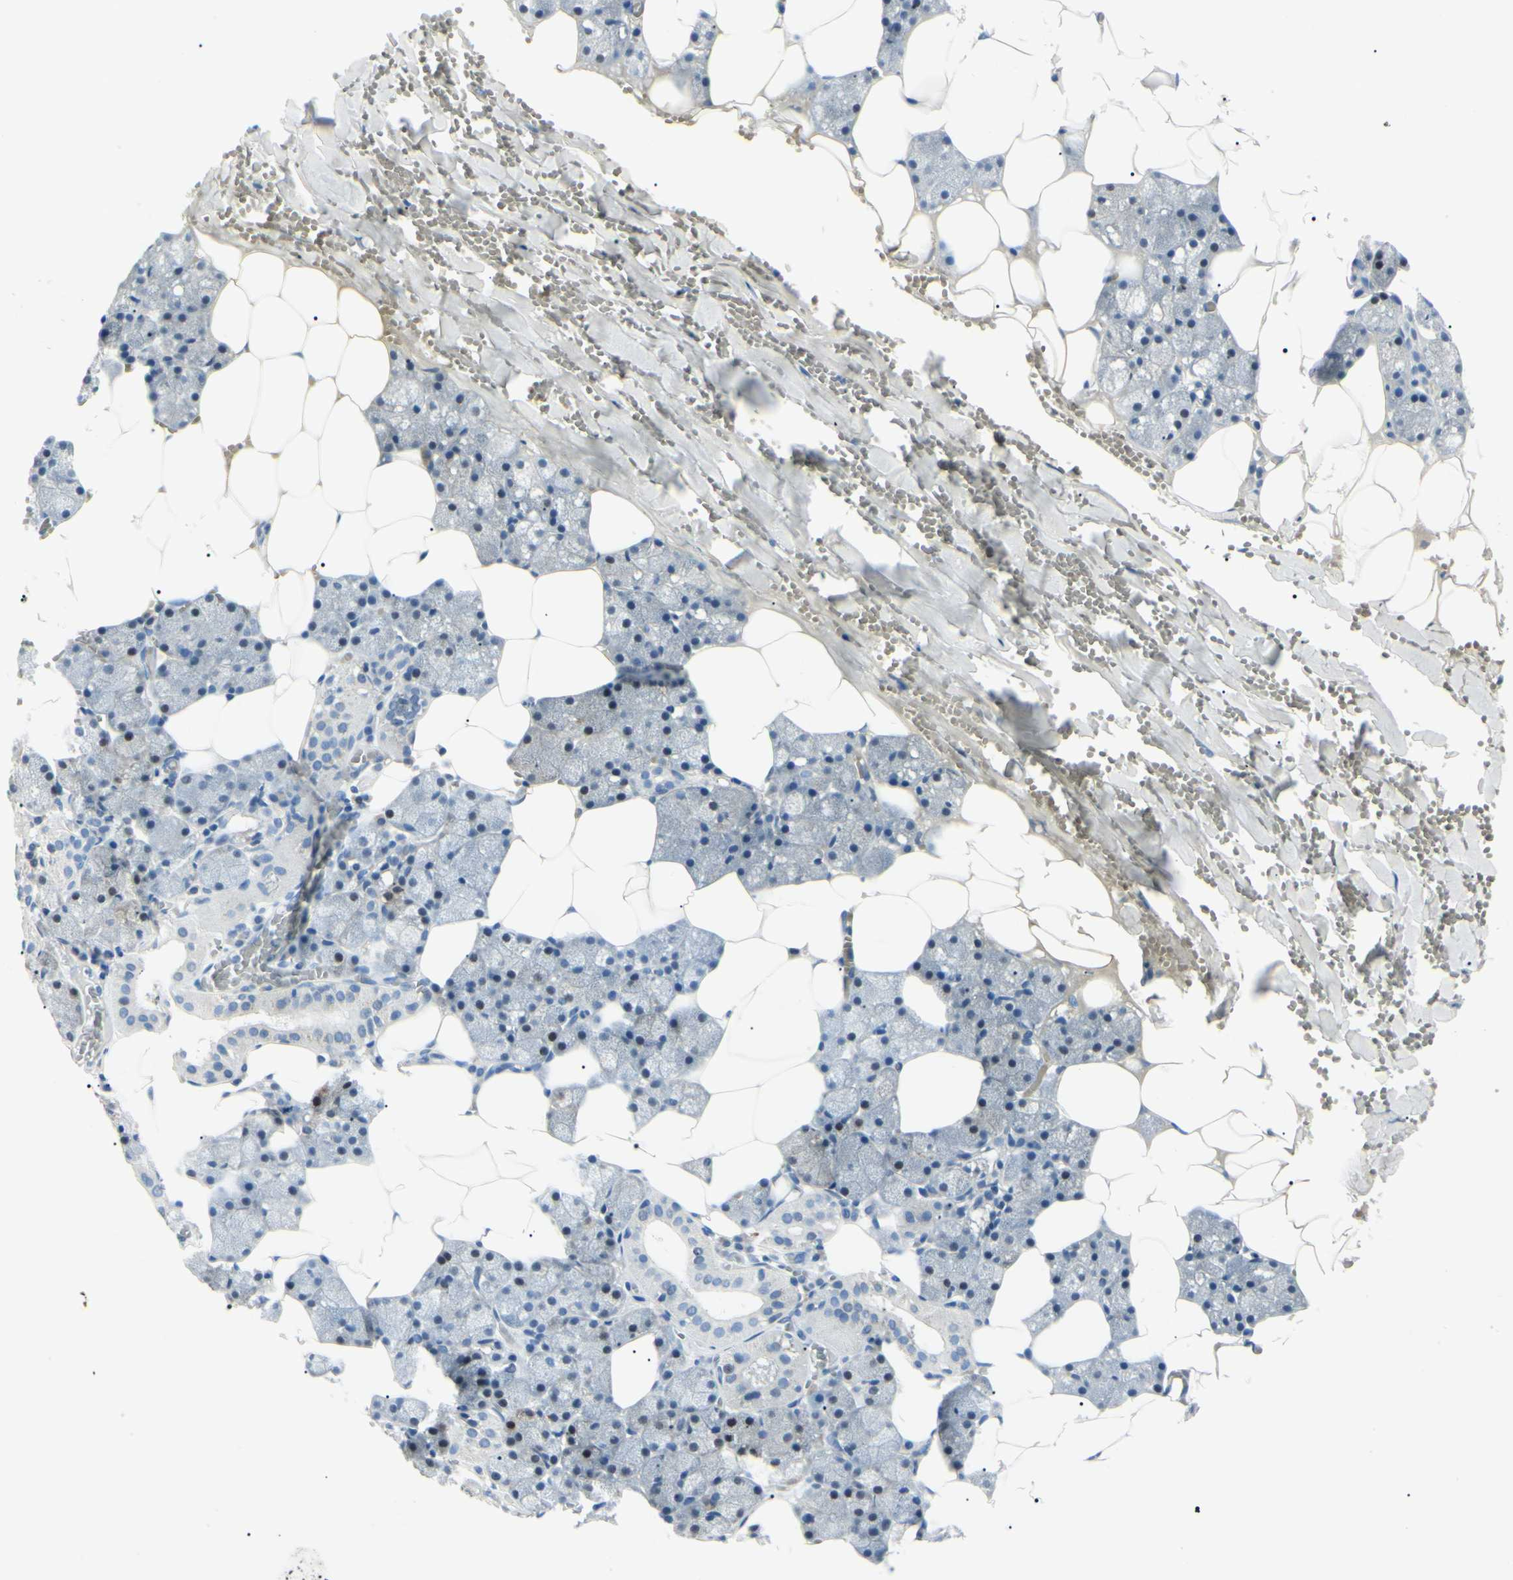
{"staining": {"intensity": "strong", "quantity": "25%-75%", "location": "cytoplasmic/membranous"}, "tissue": "salivary gland", "cell_type": "Glandular cells", "image_type": "normal", "snomed": [{"axis": "morphology", "description": "Normal tissue, NOS"}, {"axis": "topography", "description": "Salivary gland"}], "caption": "The photomicrograph displays immunohistochemical staining of normal salivary gland. There is strong cytoplasmic/membranous positivity is seen in approximately 25%-75% of glandular cells. (DAB (3,3'-diaminobenzidine) = brown stain, brightfield microscopy at high magnification).", "gene": "CA2", "patient": {"sex": "male", "age": 62}}